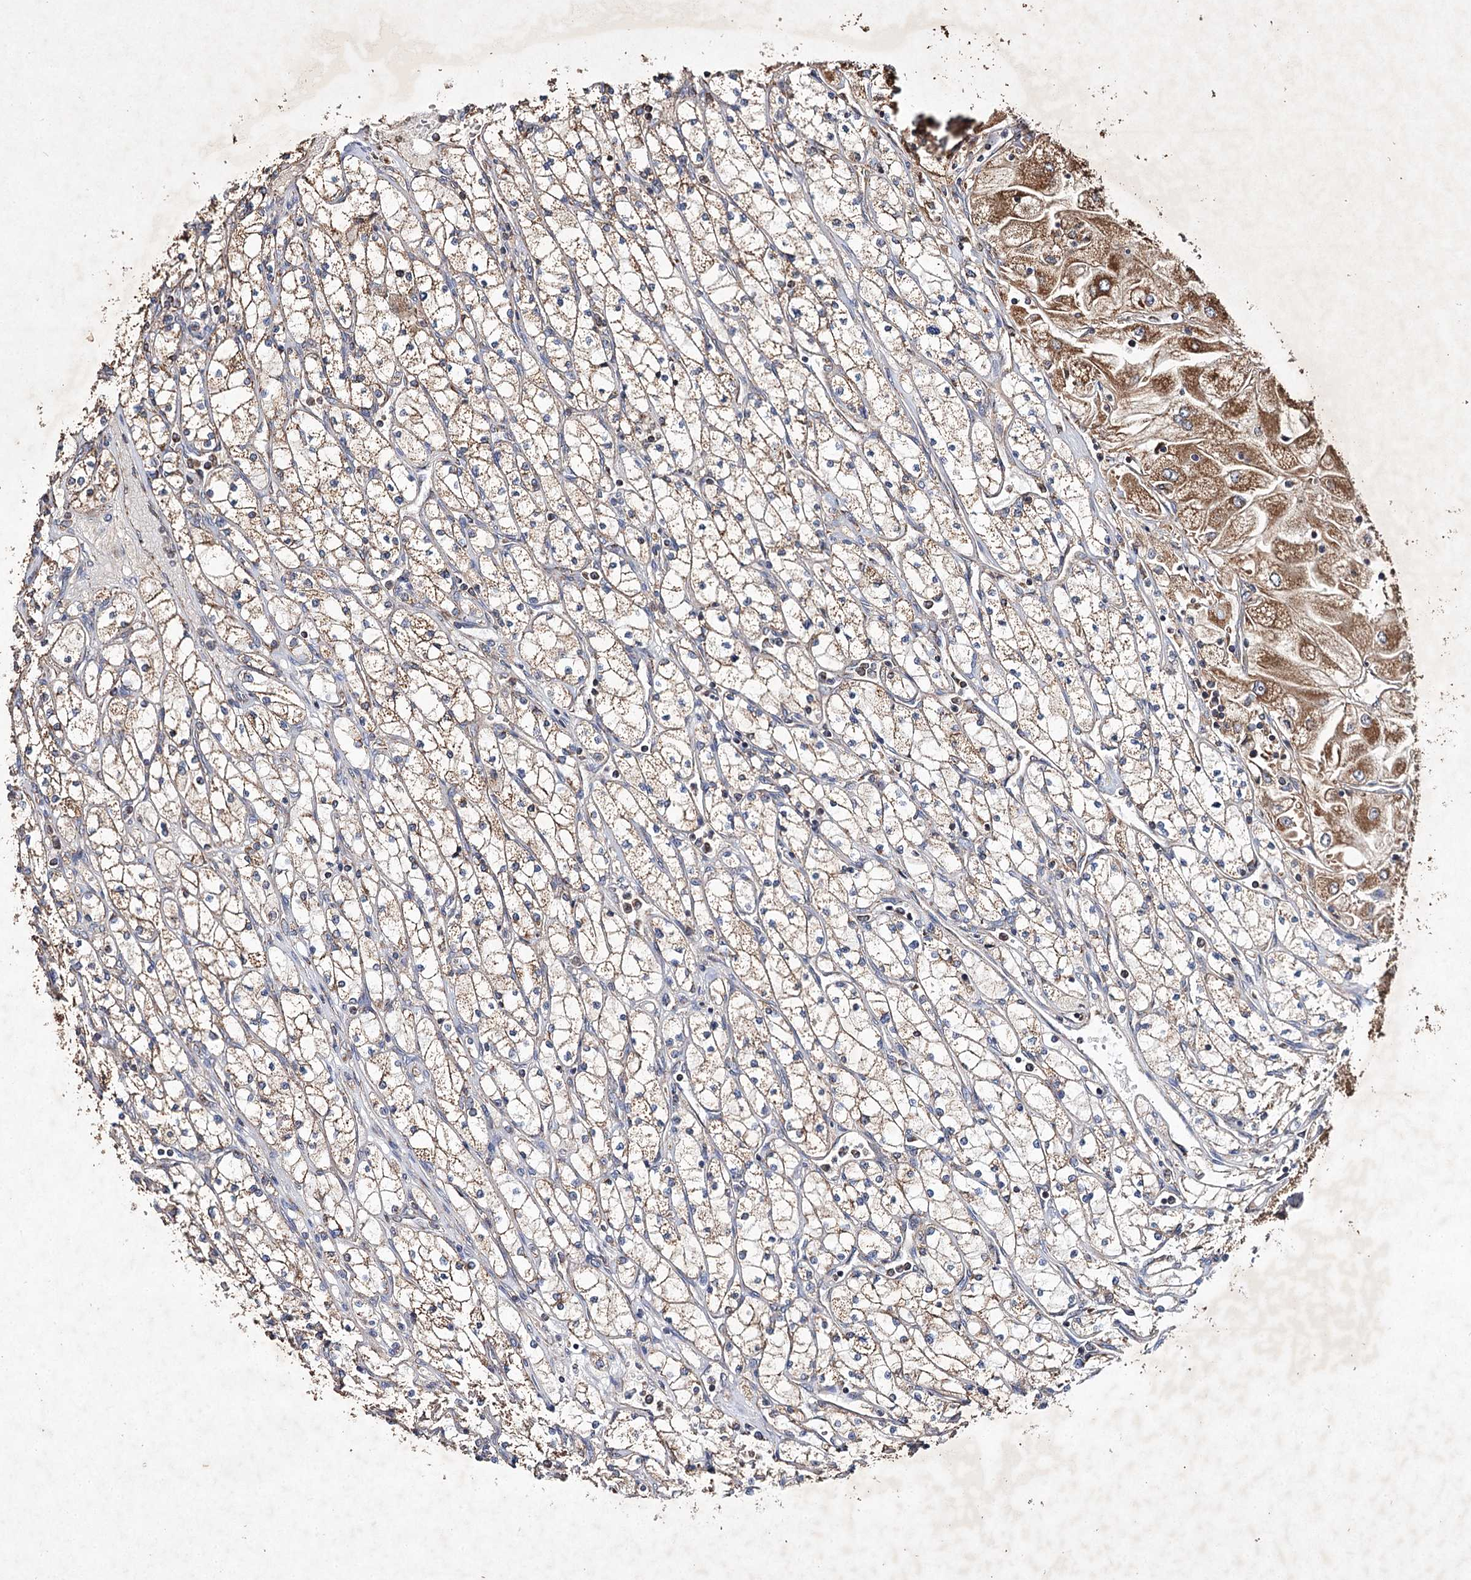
{"staining": {"intensity": "moderate", "quantity": "25%-75%", "location": "cytoplasmic/membranous"}, "tissue": "renal cancer", "cell_type": "Tumor cells", "image_type": "cancer", "snomed": [{"axis": "morphology", "description": "Adenocarcinoma, NOS"}, {"axis": "topography", "description": "Kidney"}], "caption": "Moderate cytoplasmic/membranous staining for a protein is present in about 25%-75% of tumor cells of renal cancer (adenocarcinoma) using immunohistochemistry (IHC).", "gene": "PIK3CB", "patient": {"sex": "male", "age": 80}}